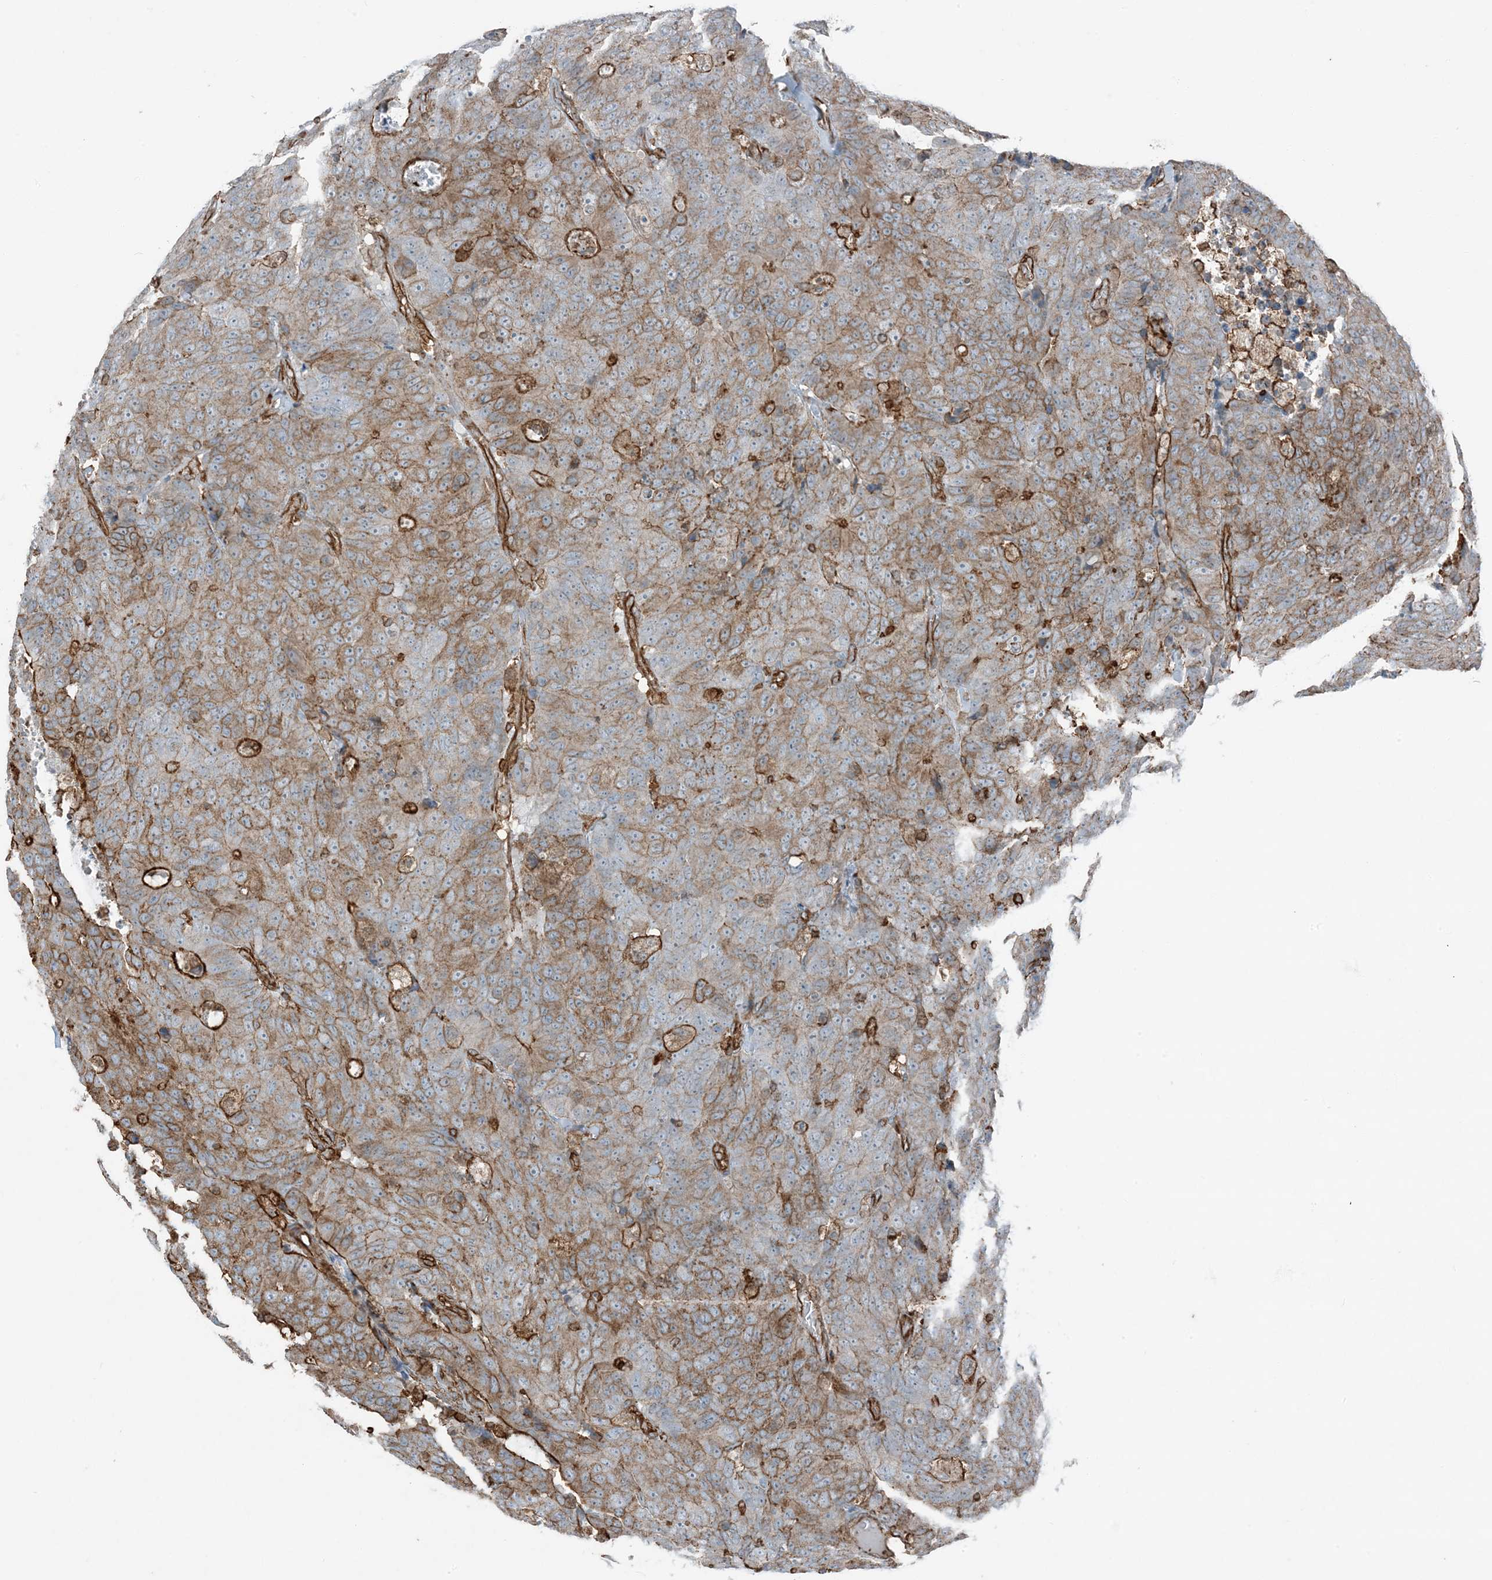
{"staining": {"intensity": "moderate", "quantity": ">75%", "location": "cytoplasmic/membranous"}, "tissue": "colorectal cancer", "cell_type": "Tumor cells", "image_type": "cancer", "snomed": [{"axis": "morphology", "description": "Adenocarcinoma, NOS"}, {"axis": "topography", "description": "Colon"}], "caption": "Immunohistochemistry staining of adenocarcinoma (colorectal), which demonstrates medium levels of moderate cytoplasmic/membranous expression in approximately >75% of tumor cells indicating moderate cytoplasmic/membranous protein expression. The staining was performed using DAB (3,3'-diaminobenzidine) (brown) for protein detection and nuclei were counterstained in hematoxylin (blue).", "gene": "APOBEC3C", "patient": {"sex": "female", "age": 86}}